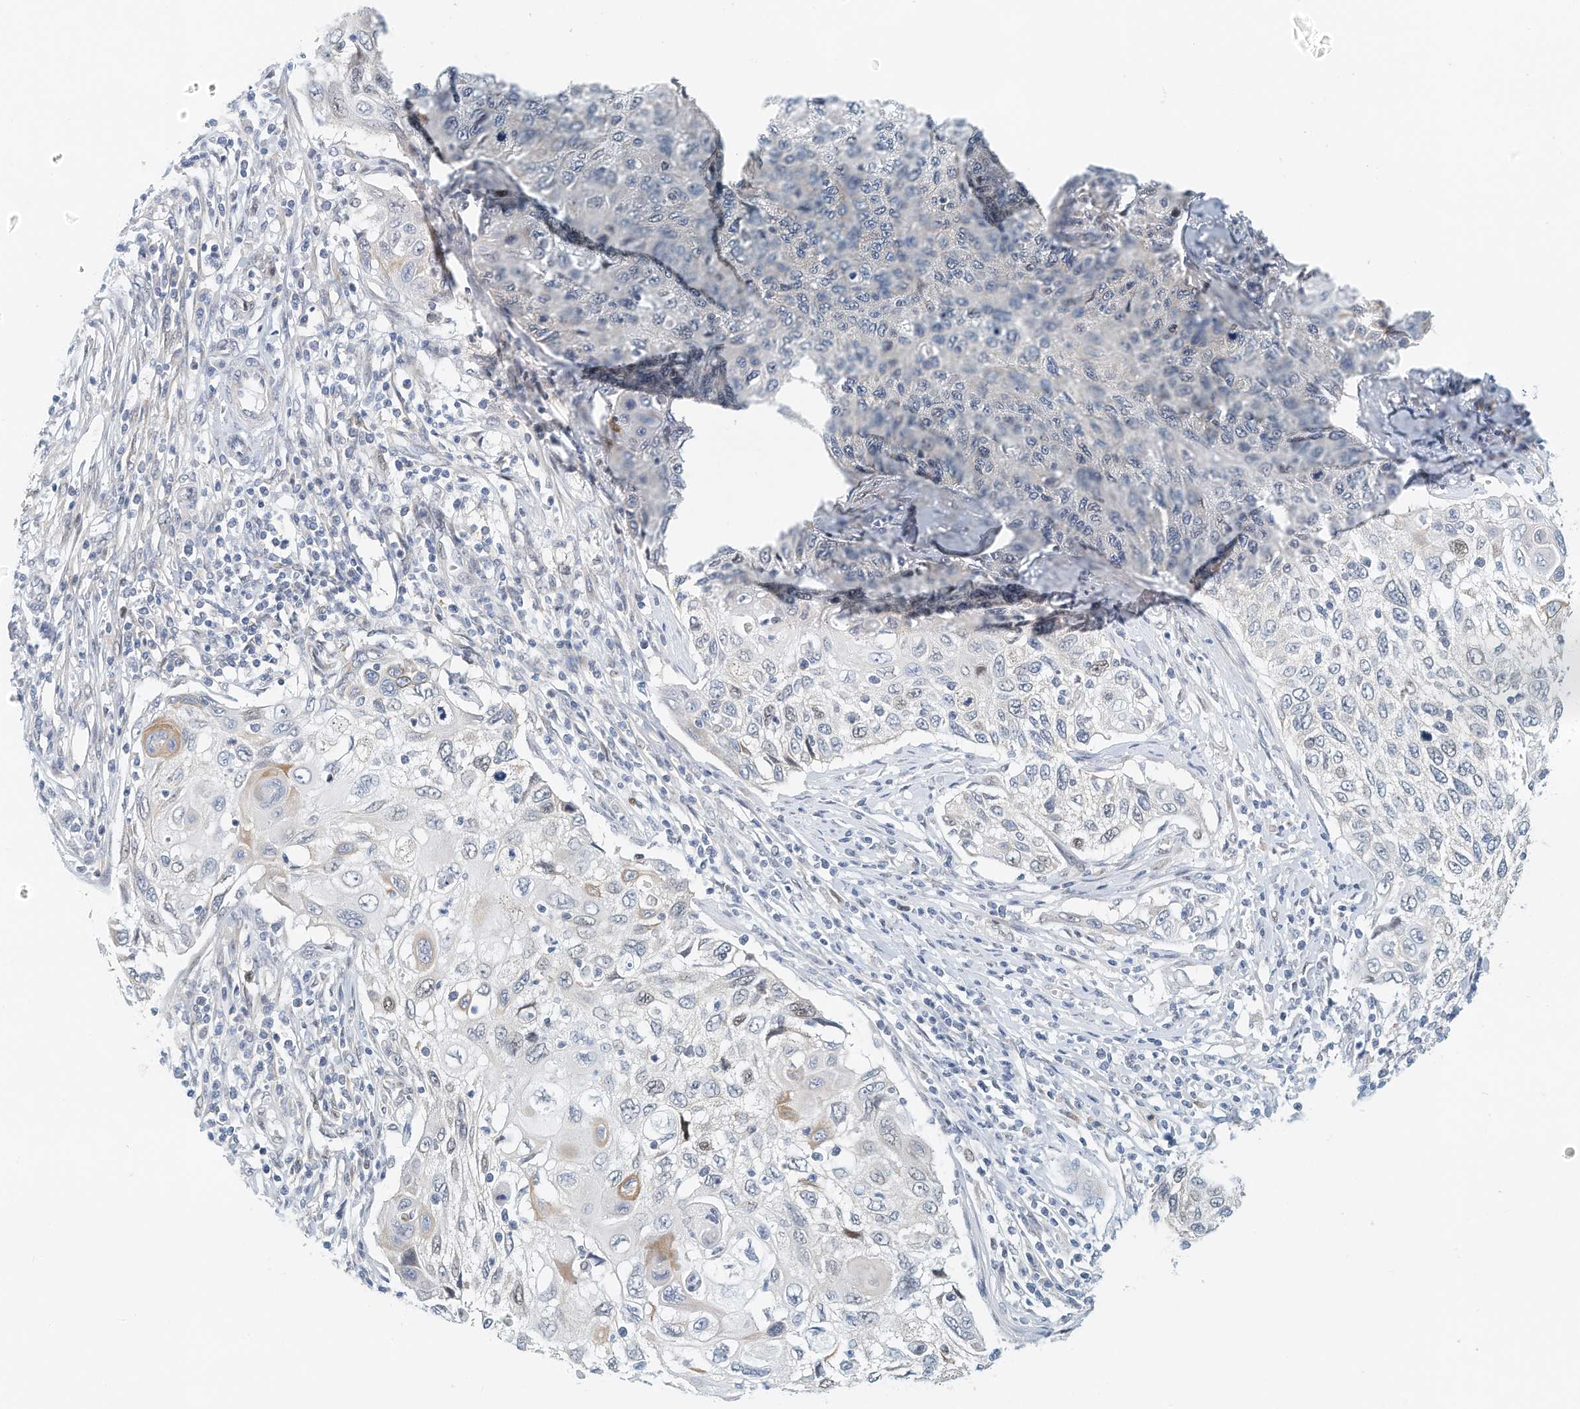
{"staining": {"intensity": "negative", "quantity": "none", "location": "none"}, "tissue": "cervical cancer", "cell_type": "Tumor cells", "image_type": "cancer", "snomed": [{"axis": "morphology", "description": "Squamous cell carcinoma, NOS"}, {"axis": "topography", "description": "Cervix"}], "caption": "High power microscopy image of an immunohistochemistry (IHC) histopathology image of squamous cell carcinoma (cervical), revealing no significant staining in tumor cells. The staining is performed using DAB (3,3'-diaminobenzidine) brown chromogen with nuclei counter-stained in using hematoxylin.", "gene": "ARHGAP28", "patient": {"sex": "female", "age": 70}}